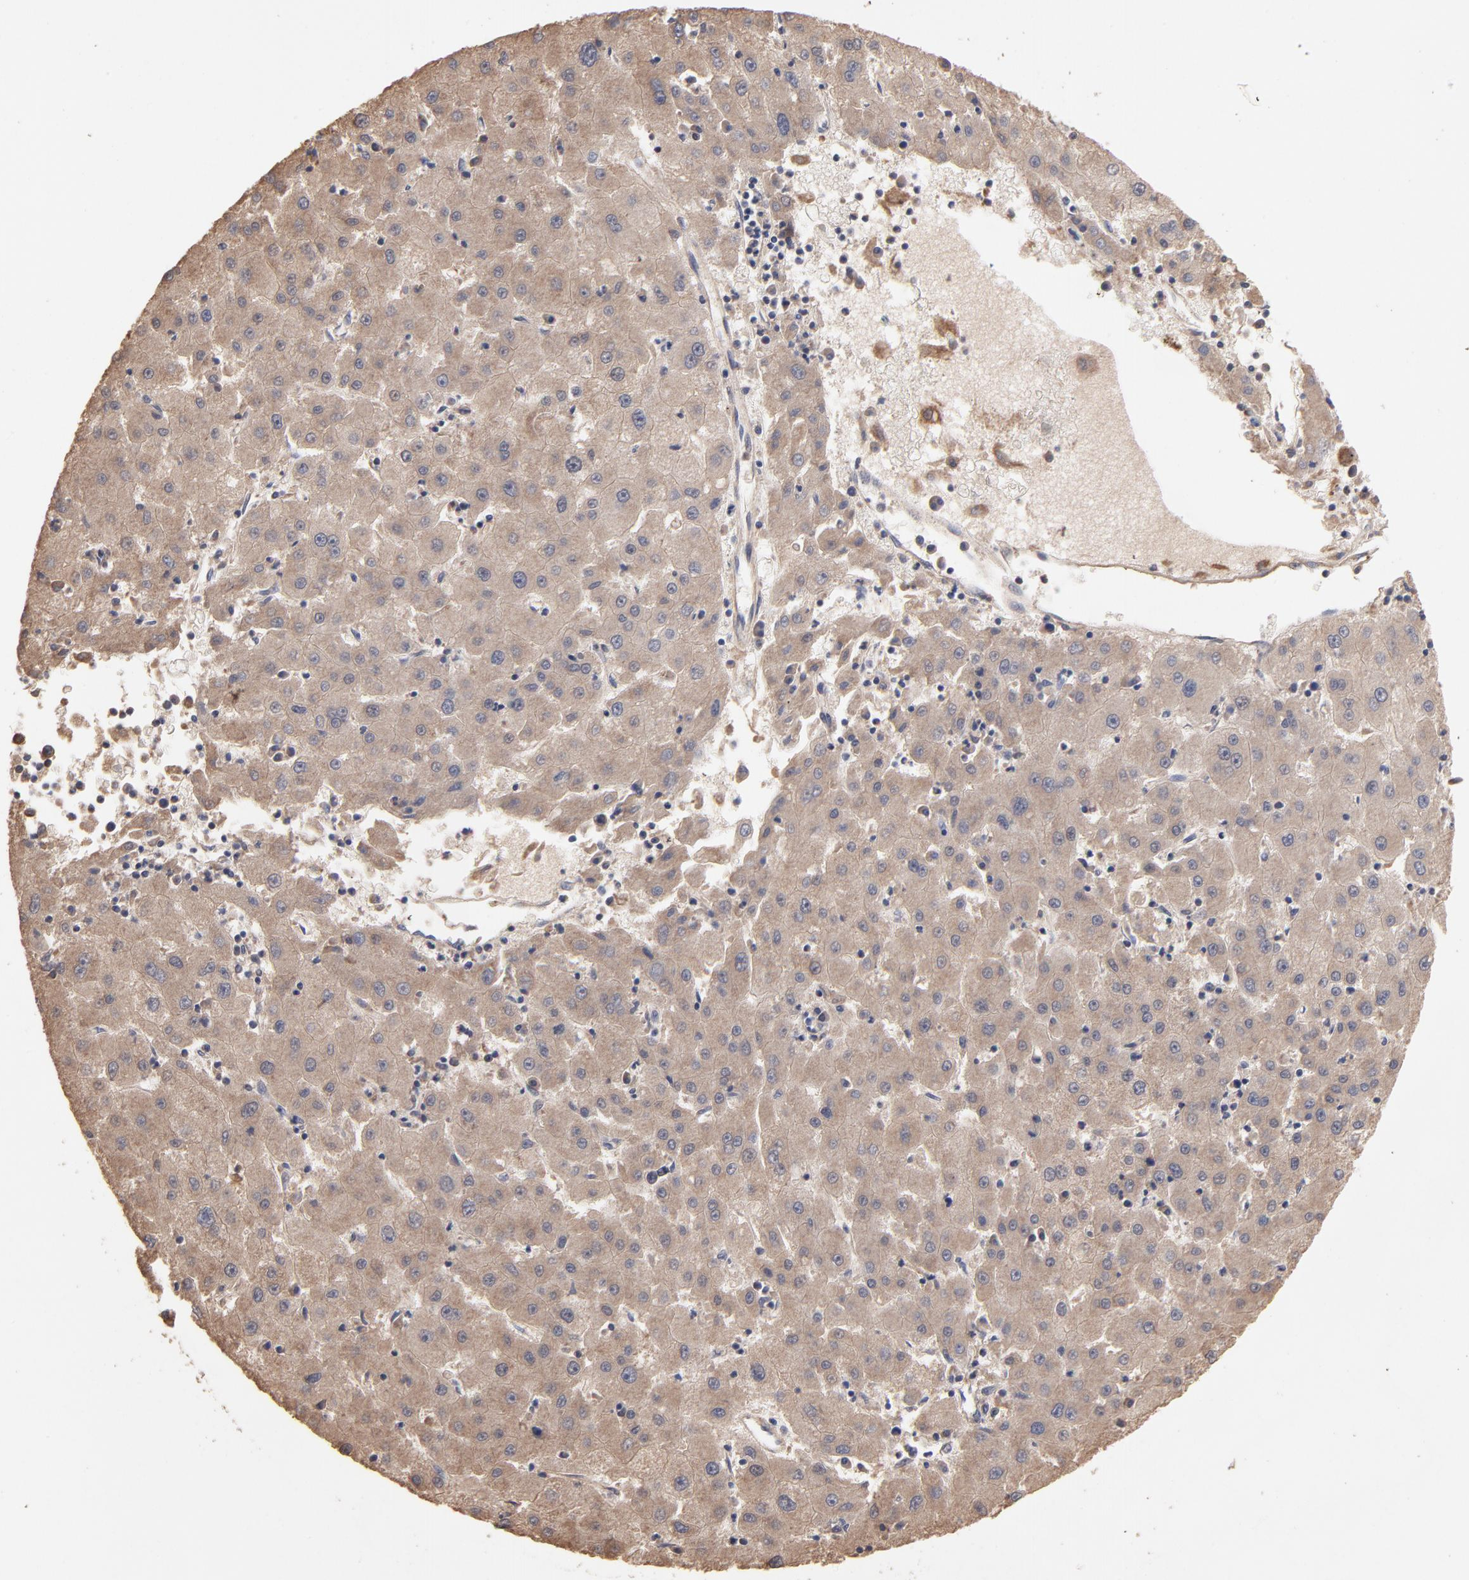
{"staining": {"intensity": "moderate", "quantity": ">75%", "location": "cytoplasmic/membranous"}, "tissue": "liver cancer", "cell_type": "Tumor cells", "image_type": "cancer", "snomed": [{"axis": "morphology", "description": "Carcinoma, Hepatocellular, NOS"}, {"axis": "topography", "description": "Liver"}], "caption": "An immunohistochemistry (IHC) micrograph of tumor tissue is shown. Protein staining in brown labels moderate cytoplasmic/membranous positivity in liver hepatocellular carcinoma within tumor cells.", "gene": "TANGO2", "patient": {"sex": "male", "age": 72}}